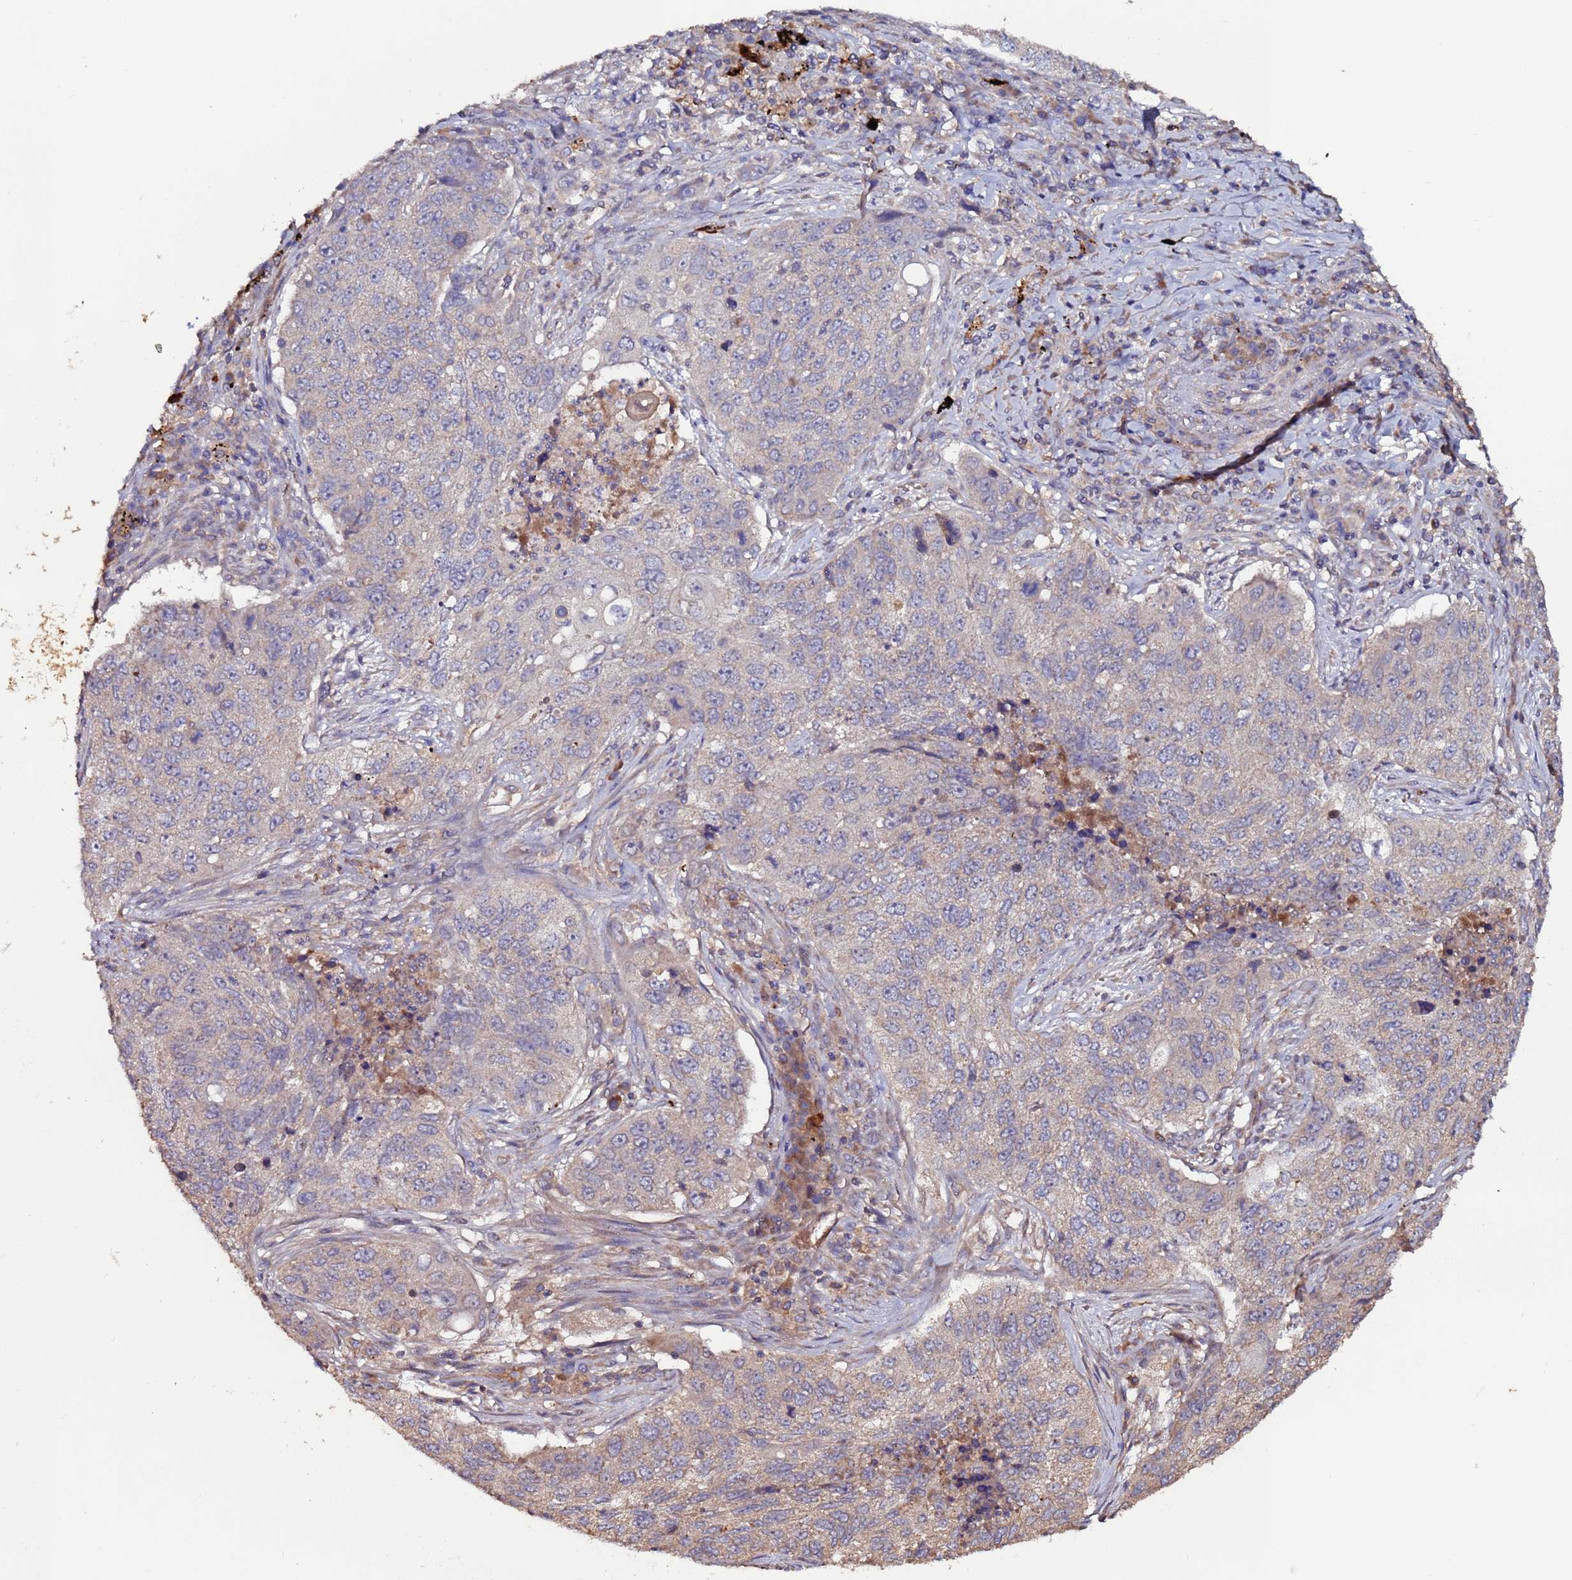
{"staining": {"intensity": "weak", "quantity": "<25%", "location": "cytoplasmic/membranous"}, "tissue": "lung cancer", "cell_type": "Tumor cells", "image_type": "cancer", "snomed": [{"axis": "morphology", "description": "Squamous cell carcinoma, NOS"}, {"axis": "topography", "description": "Lung"}], "caption": "The immunohistochemistry photomicrograph has no significant staining in tumor cells of lung squamous cell carcinoma tissue.", "gene": "RPS15A", "patient": {"sex": "female", "age": 63}}